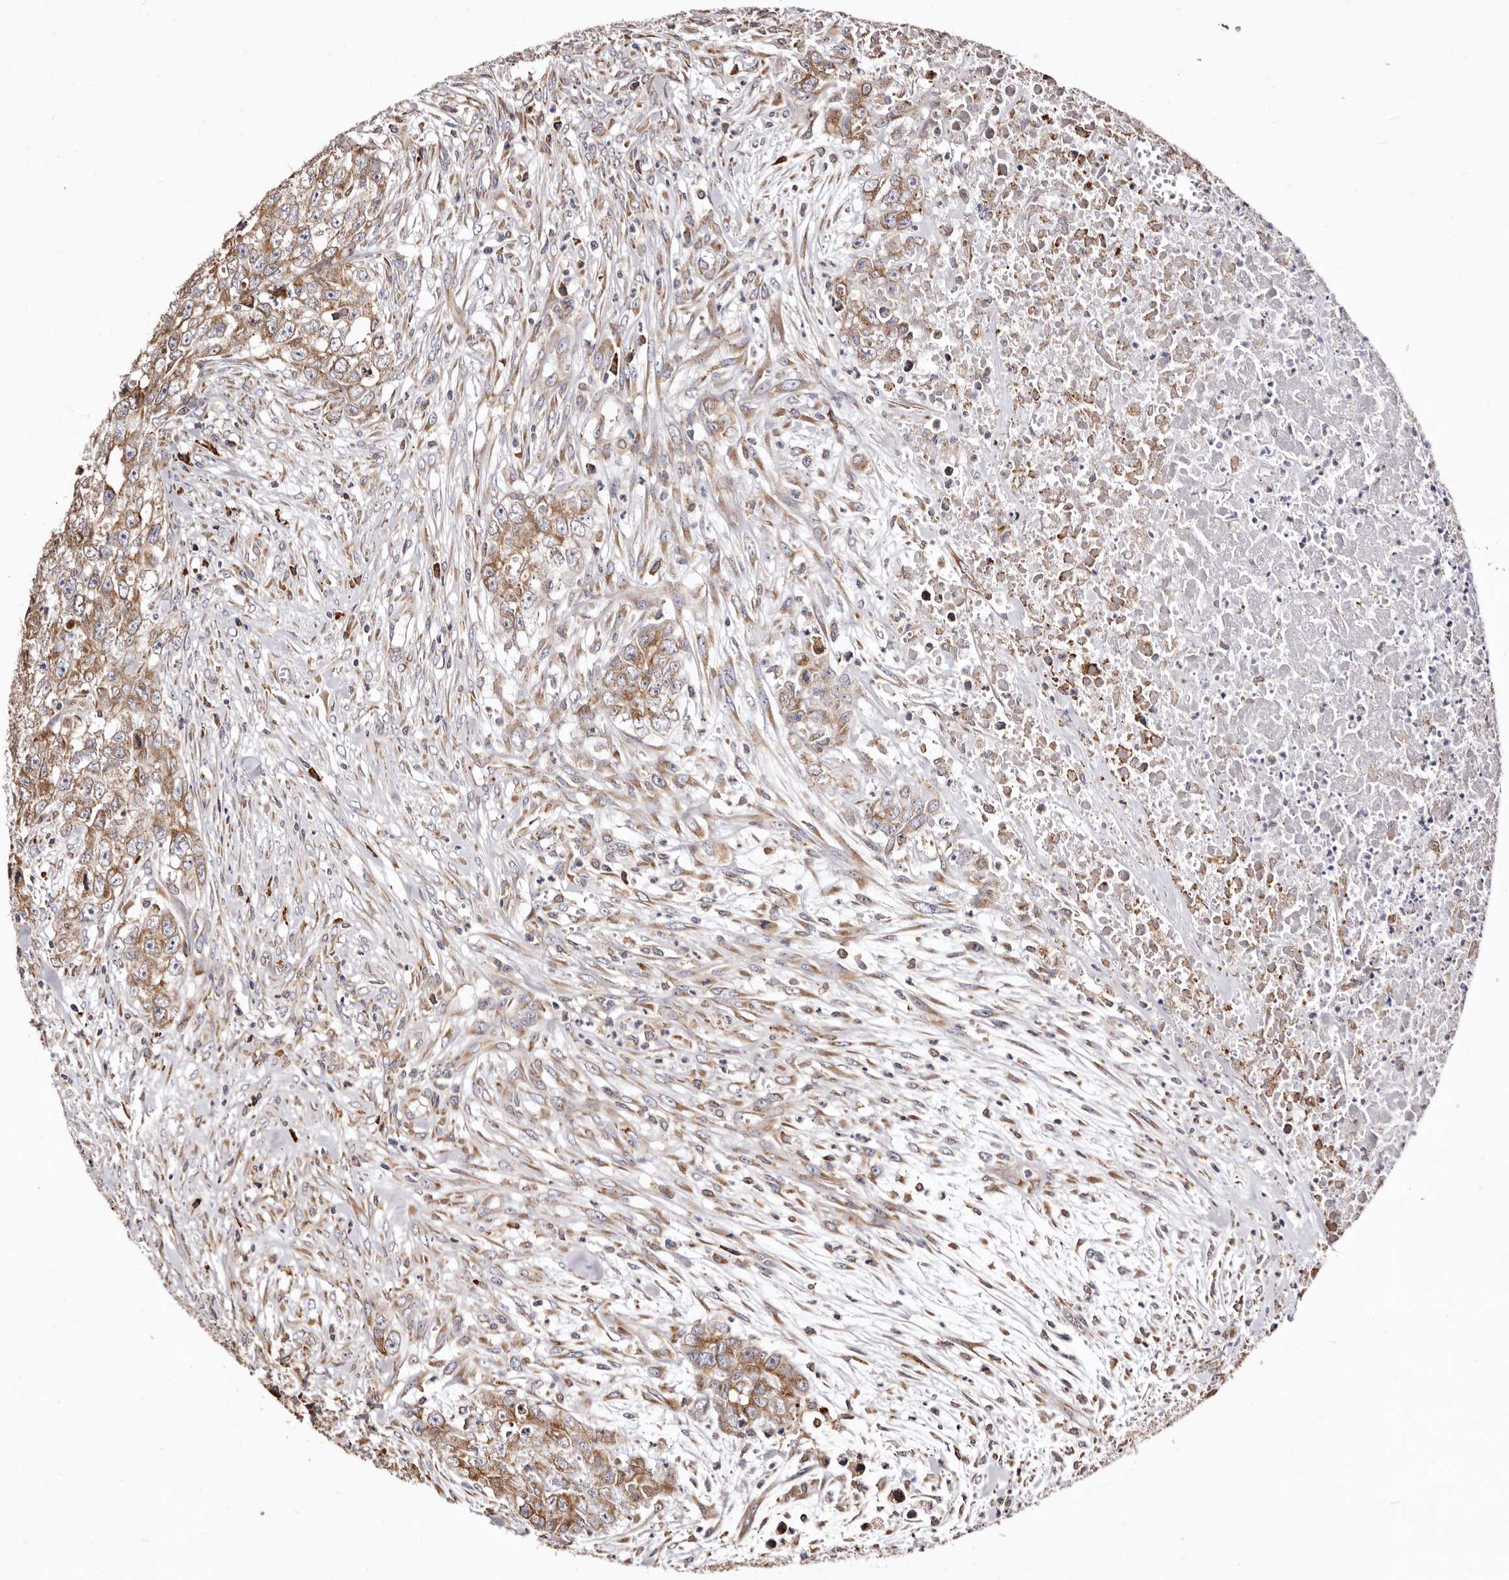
{"staining": {"intensity": "moderate", "quantity": ">75%", "location": "cytoplasmic/membranous"}, "tissue": "testis cancer", "cell_type": "Tumor cells", "image_type": "cancer", "snomed": [{"axis": "morphology", "description": "Carcinoma, Embryonal, NOS"}, {"axis": "topography", "description": "Testis"}], "caption": "Immunohistochemical staining of embryonal carcinoma (testis) displays medium levels of moderate cytoplasmic/membranous positivity in approximately >75% of tumor cells. The staining was performed using DAB (3,3'-diaminobenzidine), with brown indicating positive protein expression. Nuclei are stained blue with hematoxylin.", "gene": "ACBD6", "patient": {"sex": "male", "age": 28}}